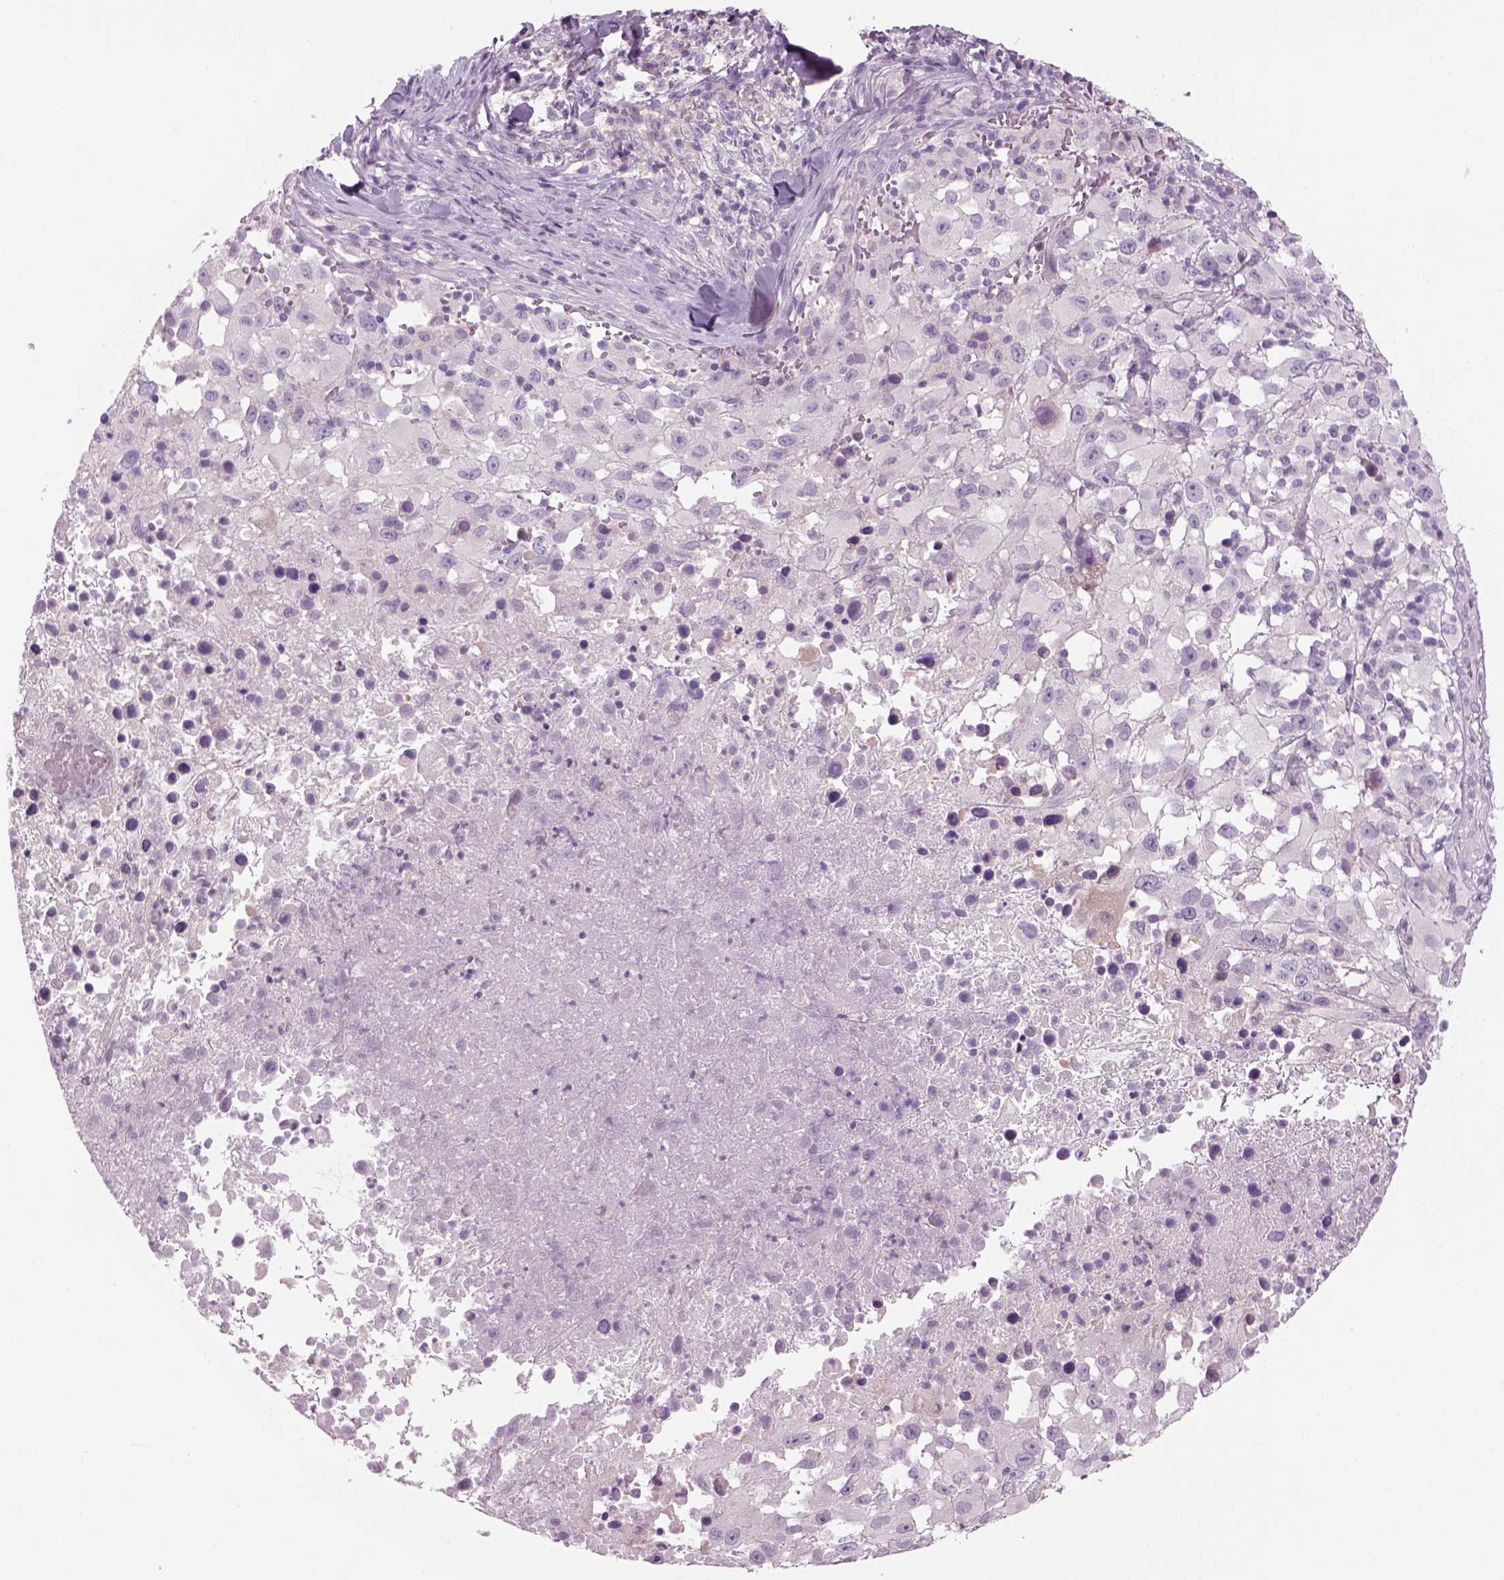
{"staining": {"intensity": "negative", "quantity": "none", "location": "none"}, "tissue": "melanoma", "cell_type": "Tumor cells", "image_type": "cancer", "snomed": [{"axis": "morphology", "description": "Malignant melanoma, Metastatic site"}, {"axis": "topography", "description": "Soft tissue"}], "caption": "A micrograph of human malignant melanoma (metastatic site) is negative for staining in tumor cells.", "gene": "MDH1B", "patient": {"sex": "male", "age": 50}}